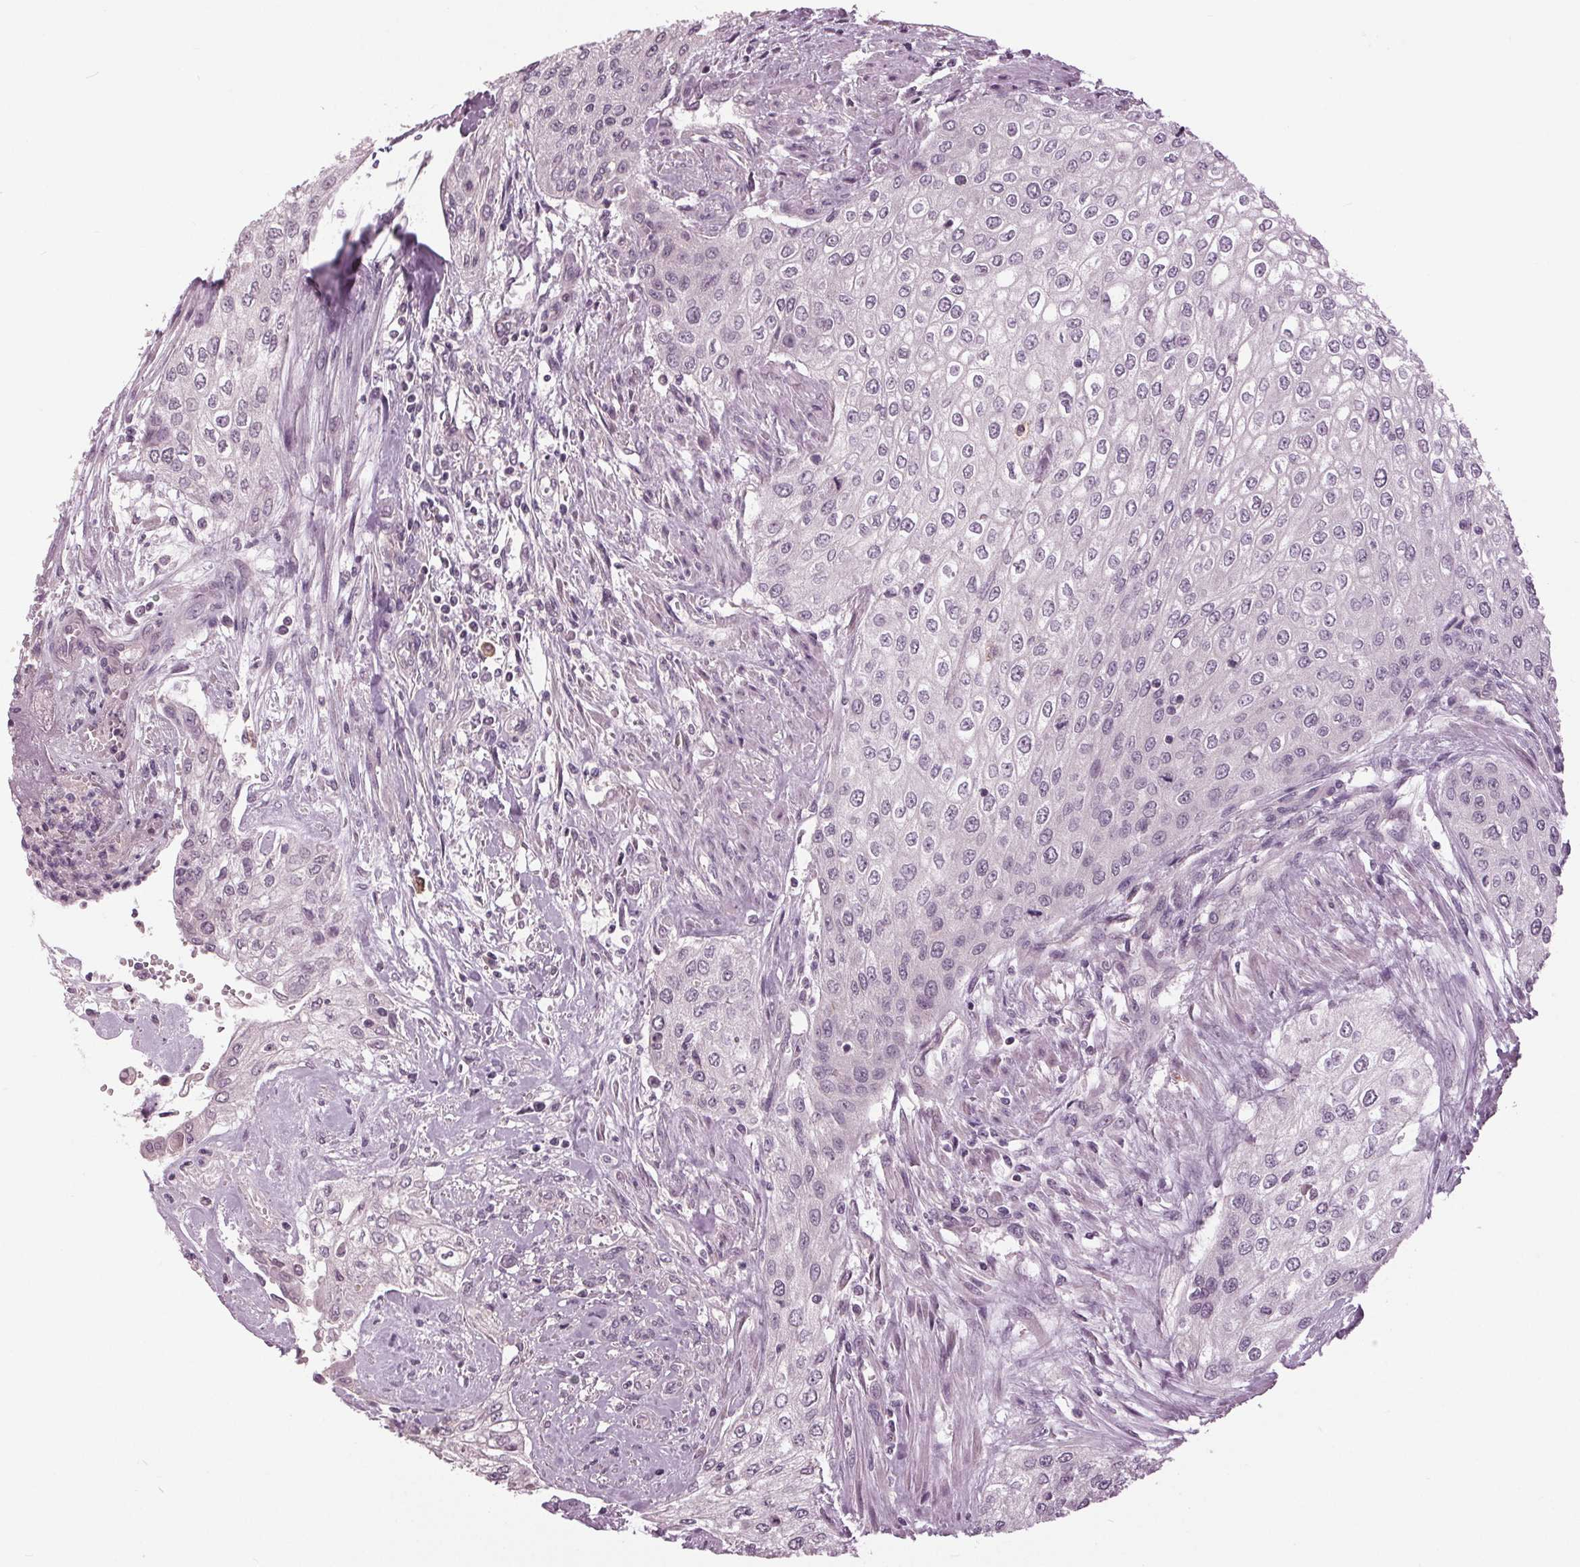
{"staining": {"intensity": "negative", "quantity": "none", "location": "none"}, "tissue": "urothelial cancer", "cell_type": "Tumor cells", "image_type": "cancer", "snomed": [{"axis": "morphology", "description": "Urothelial carcinoma, High grade"}, {"axis": "topography", "description": "Urinary bladder"}], "caption": "Immunohistochemistry micrograph of neoplastic tissue: human high-grade urothelial carcinoma stained with DAB (3,3'-diaminobenzidine) demonstrates no significant protein expression in tumor cells.", "gene": "SIGLEC6", "patient": {"sex": "male", "age": 62}}